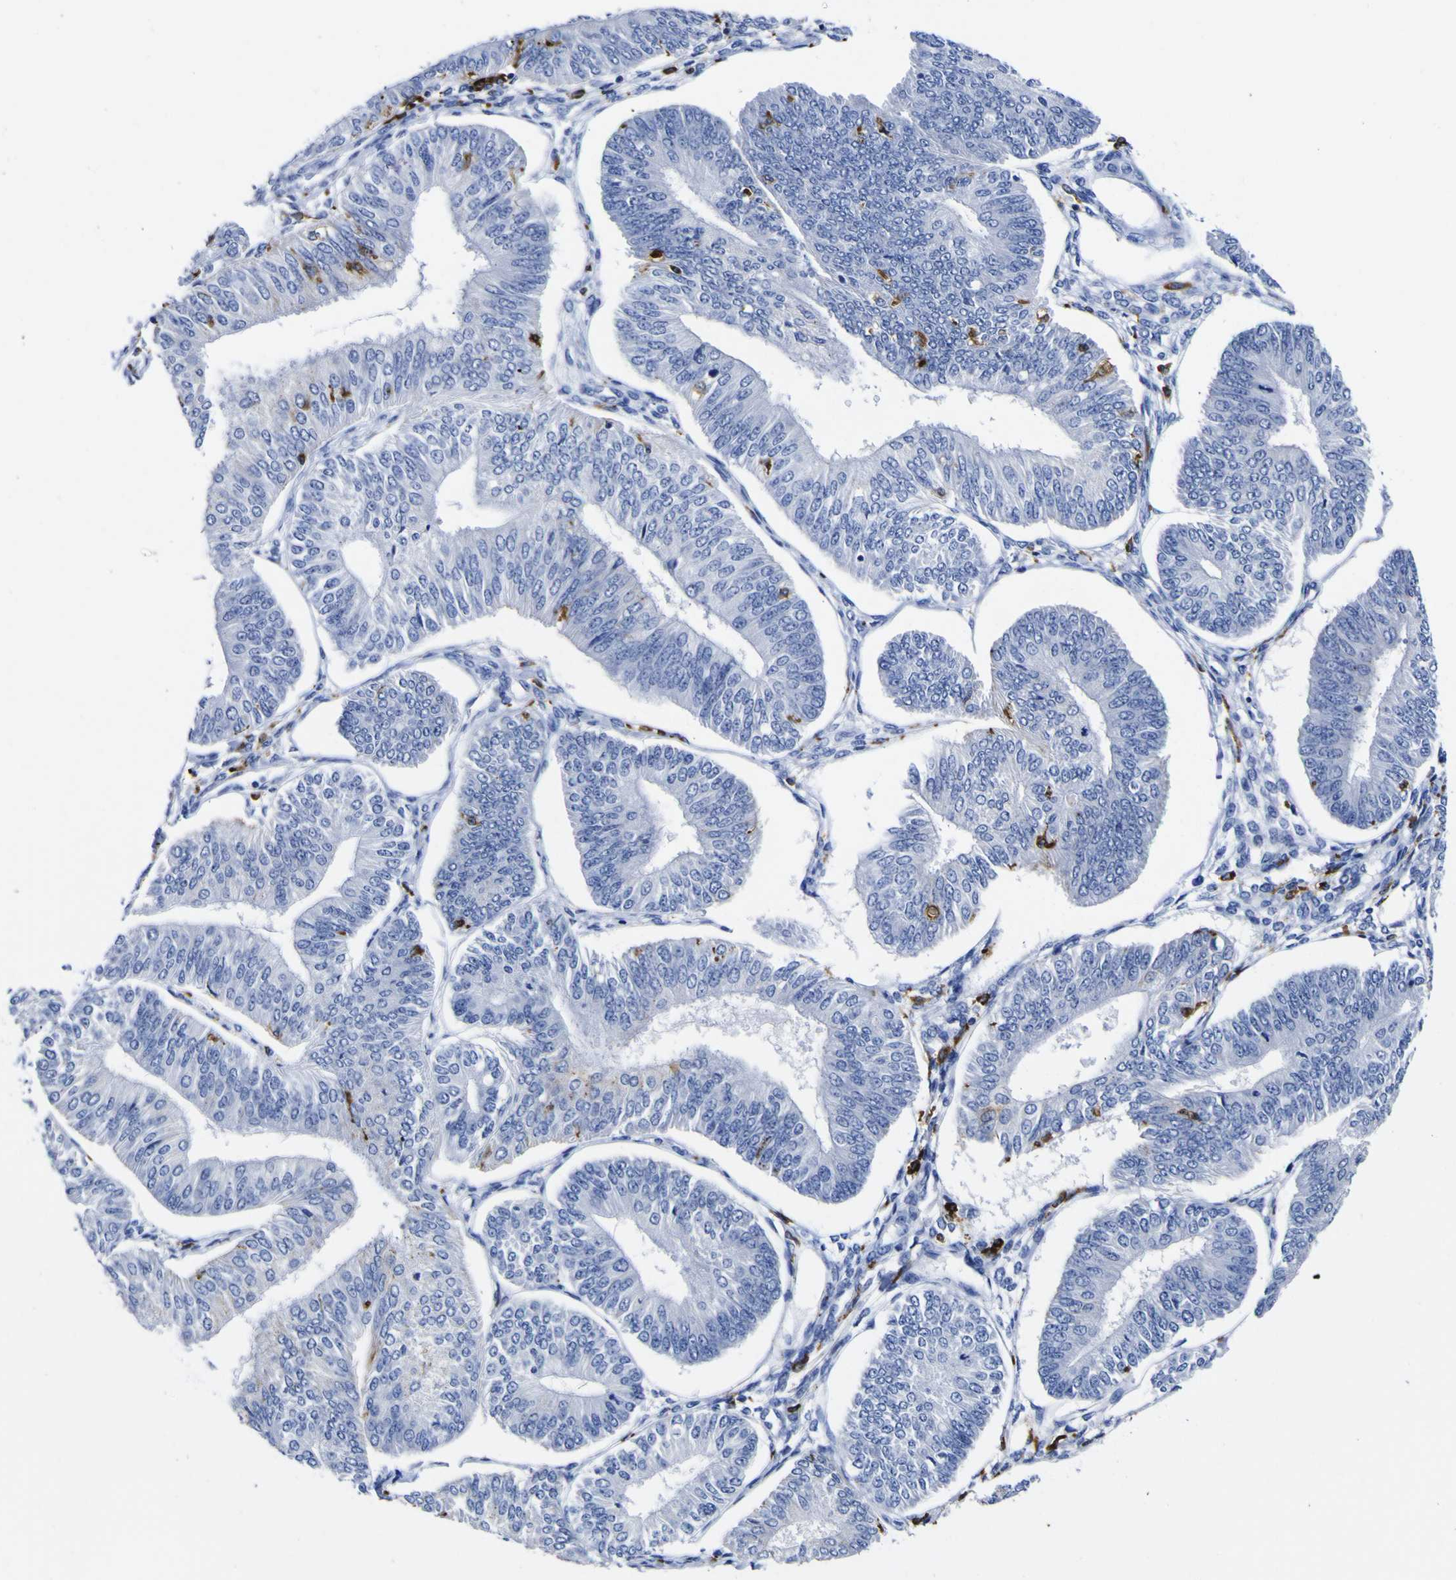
{"staining": {"intensity": "strong", "quantity": "<25%", "location": "cytoplasmic/membranous"}, "tissue": "endometrial cancer", "cell_type": "Tumor cells", "image_type": "cancer", "snomed": [{"axis": "morphology", "description": "Adenocarcinoma, NOS"}, {"axis": "topography", "description": "Endometrium"}], "caption": "Immunohistochemical staining of endometrial adenocarcinoma displays medium levels of strong cytoplasmic/membranous protein positivity in approximately <25% of tumor cells.", "gene": "HLA-DQA1", "patient": {"sex": "female", "age": 58}}